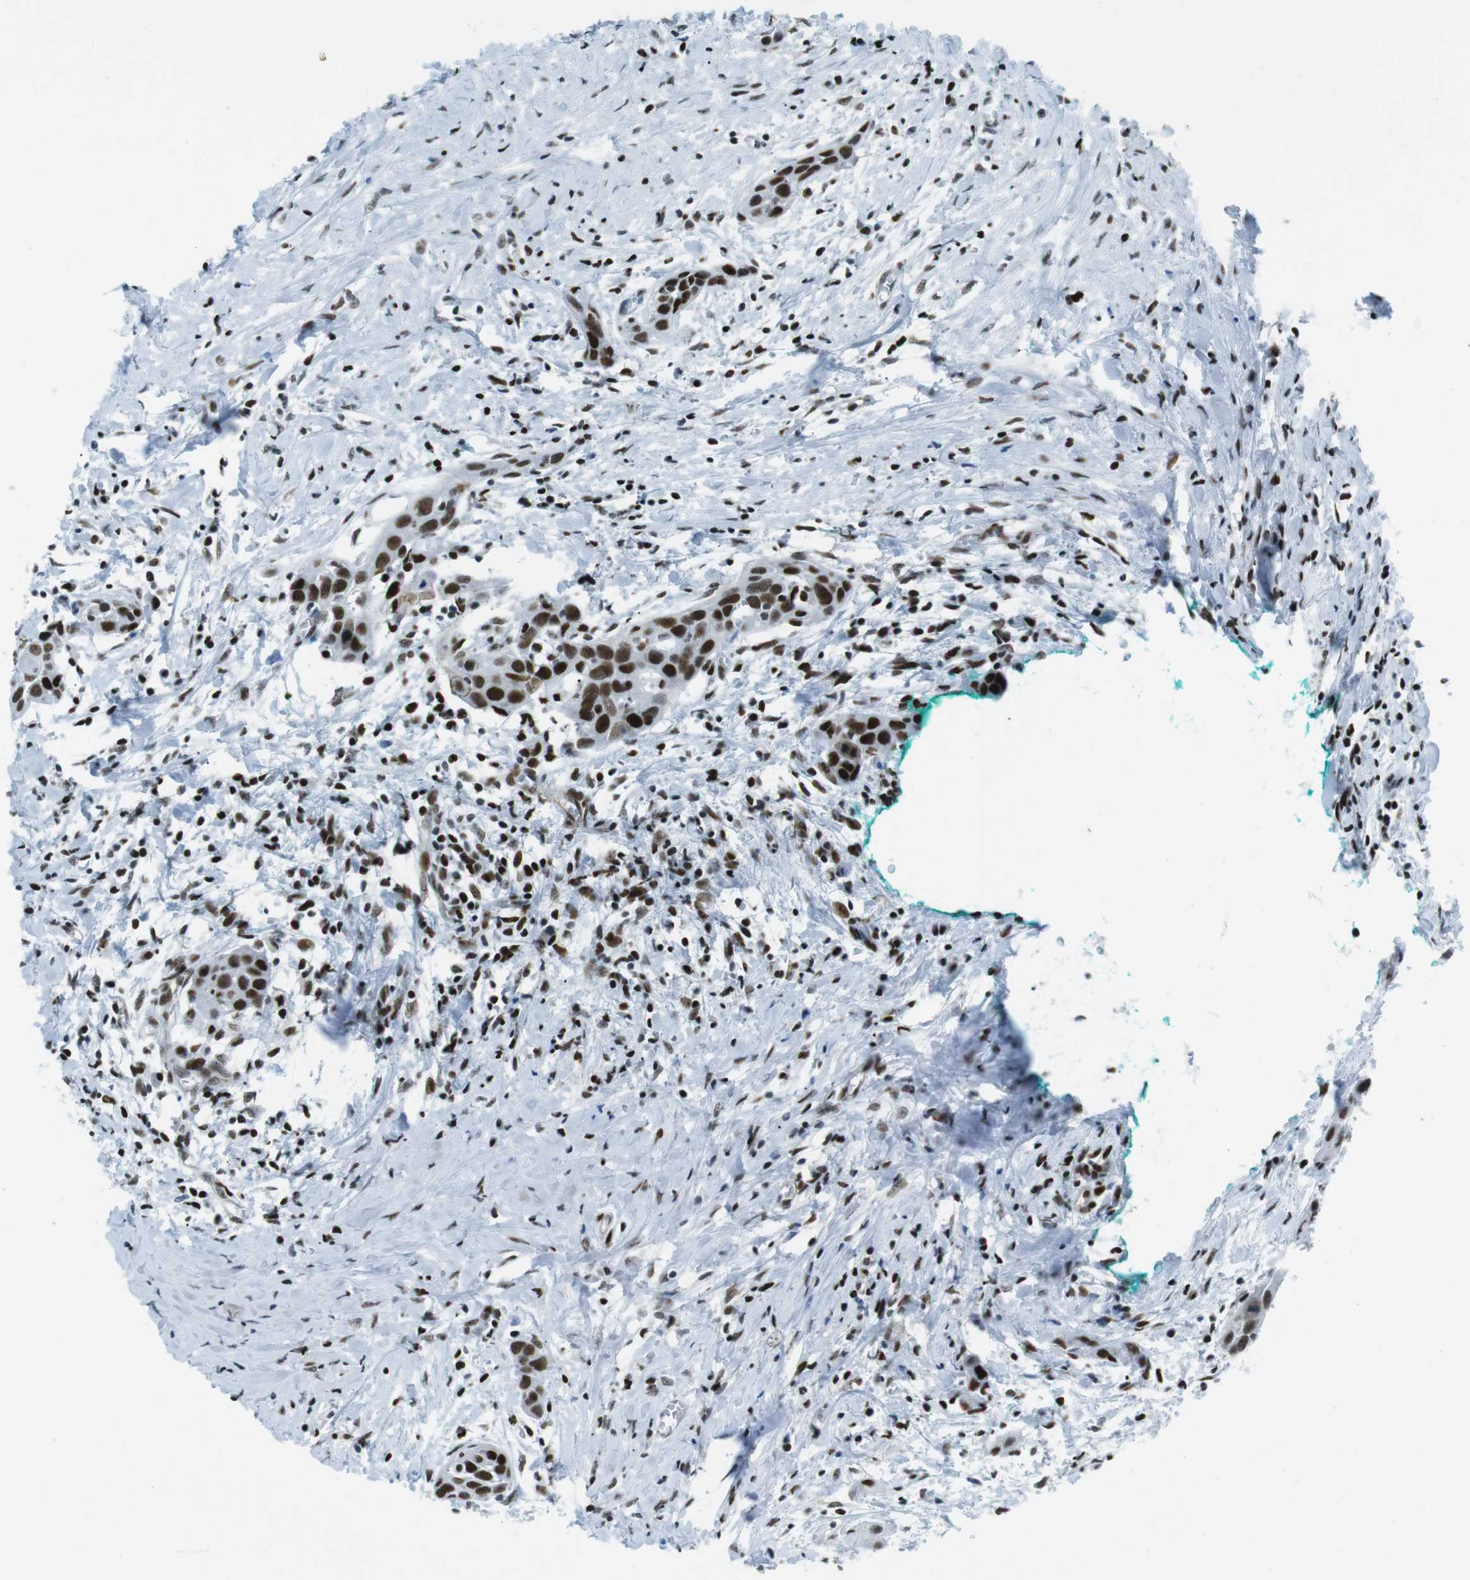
{"staining": {"intensity": "strong", "quantity": ">75%", "location": "nuclear"}, "tissue": "head and neck cancer", "cell_type": "Tumor cells", "image_type": "cancer", "snomed": [{"axis": "morphology", "description": "Squamous cell carcinoma, NOS"}, {"axis": "topography", "description": "Oral tissue"}, {"axis": "topography", "description": "Head-Neck"}], "caption": "Approximately >75% of tumor cells in human head and neck cancer show strong nuclear protein positivity as visualized by brown immunohistochemical staining.", "gene": "ARID1A", "patient": {"sex": "female", "age": 50}}